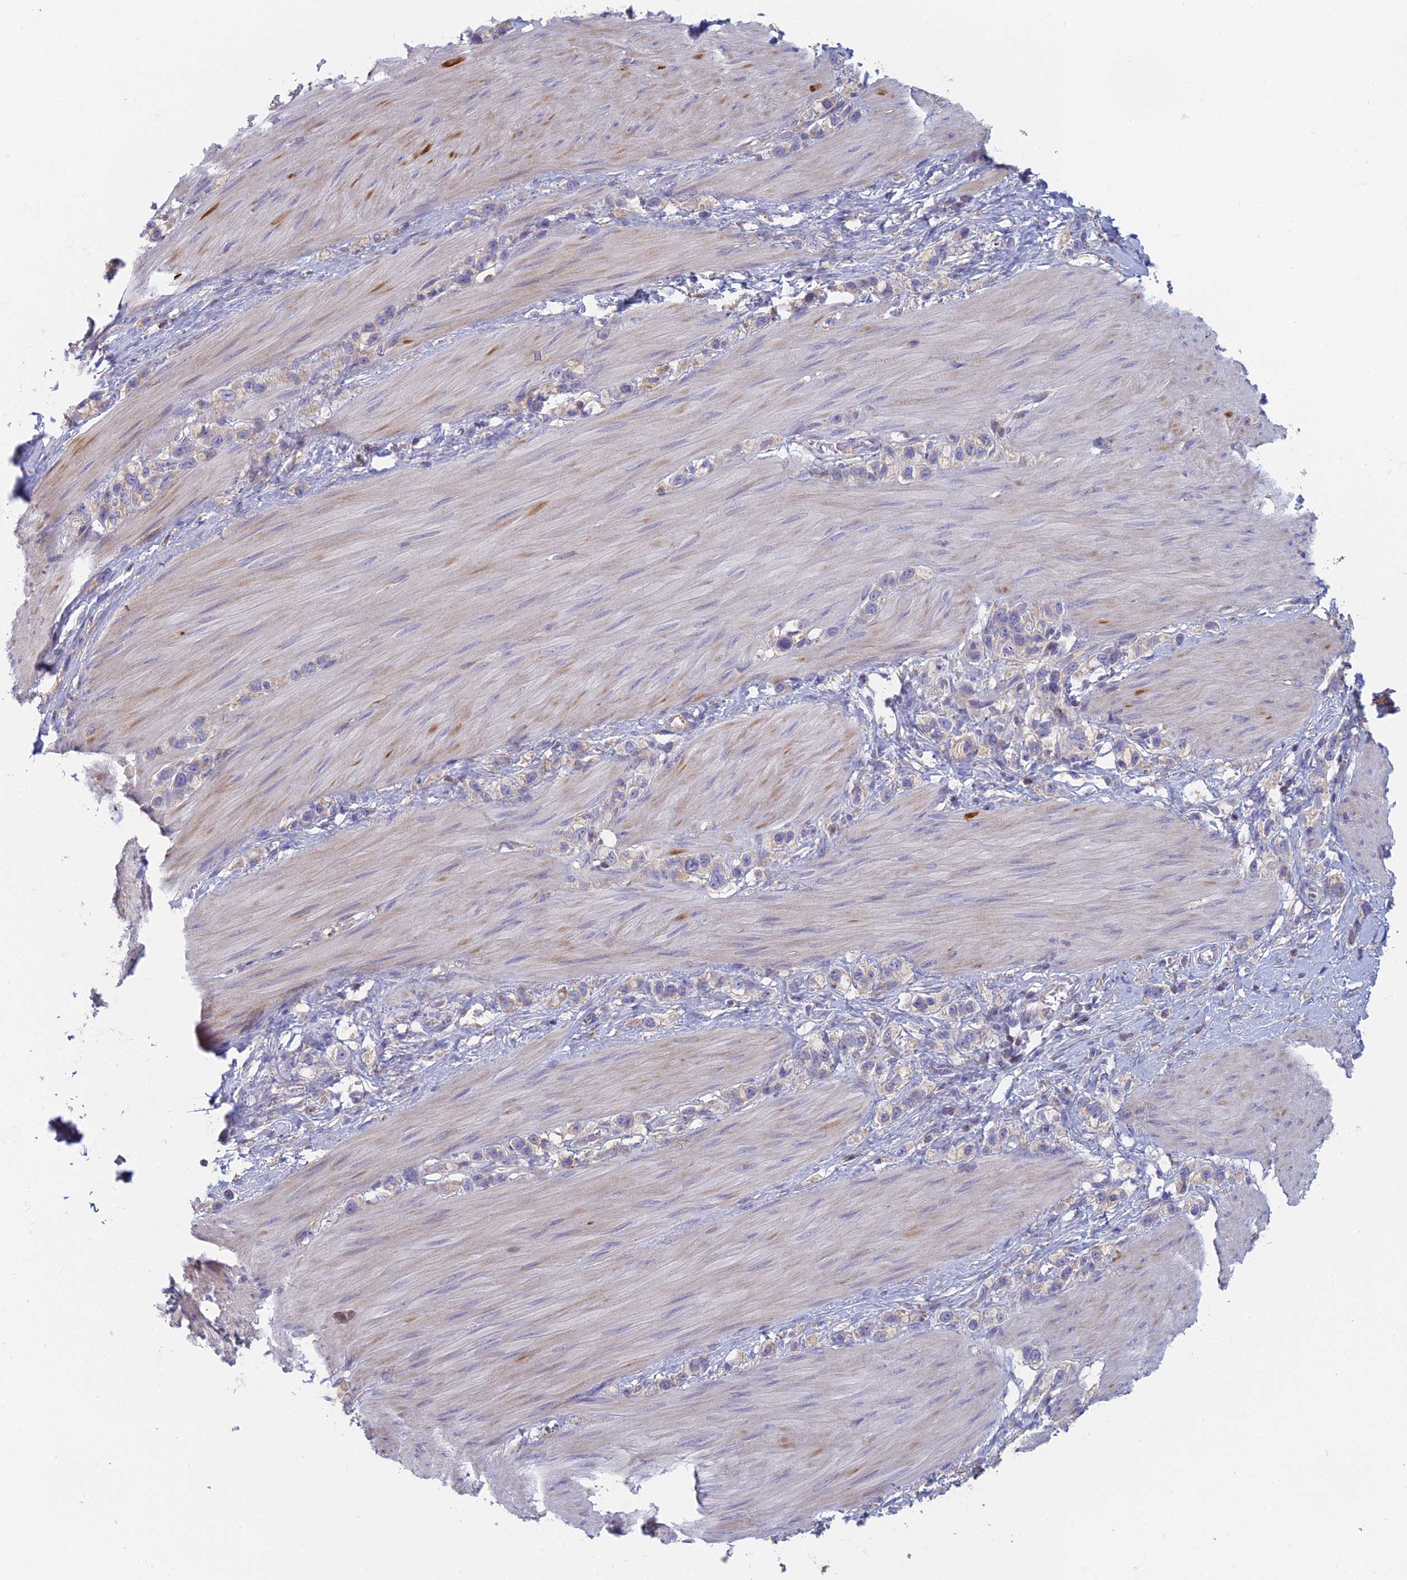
{"staining": {"intensity": "negative", "quantity": "none", "location": "none"}, "tissue": "stomach cancer", "cell_type": "Tumor cells", "image_type": "cancer", "snomed": [{"axis": "morphology", "description": "Adenocarcinoma, NOS"}, {"axis": "topography", "description": "Stomach"}], "caption": "The image displays no significant staining in tumor cells of stomach cancer (adenocarcinoma).", "gene": "IFTAP", "patient": {"sex": "female", "age": 65}}